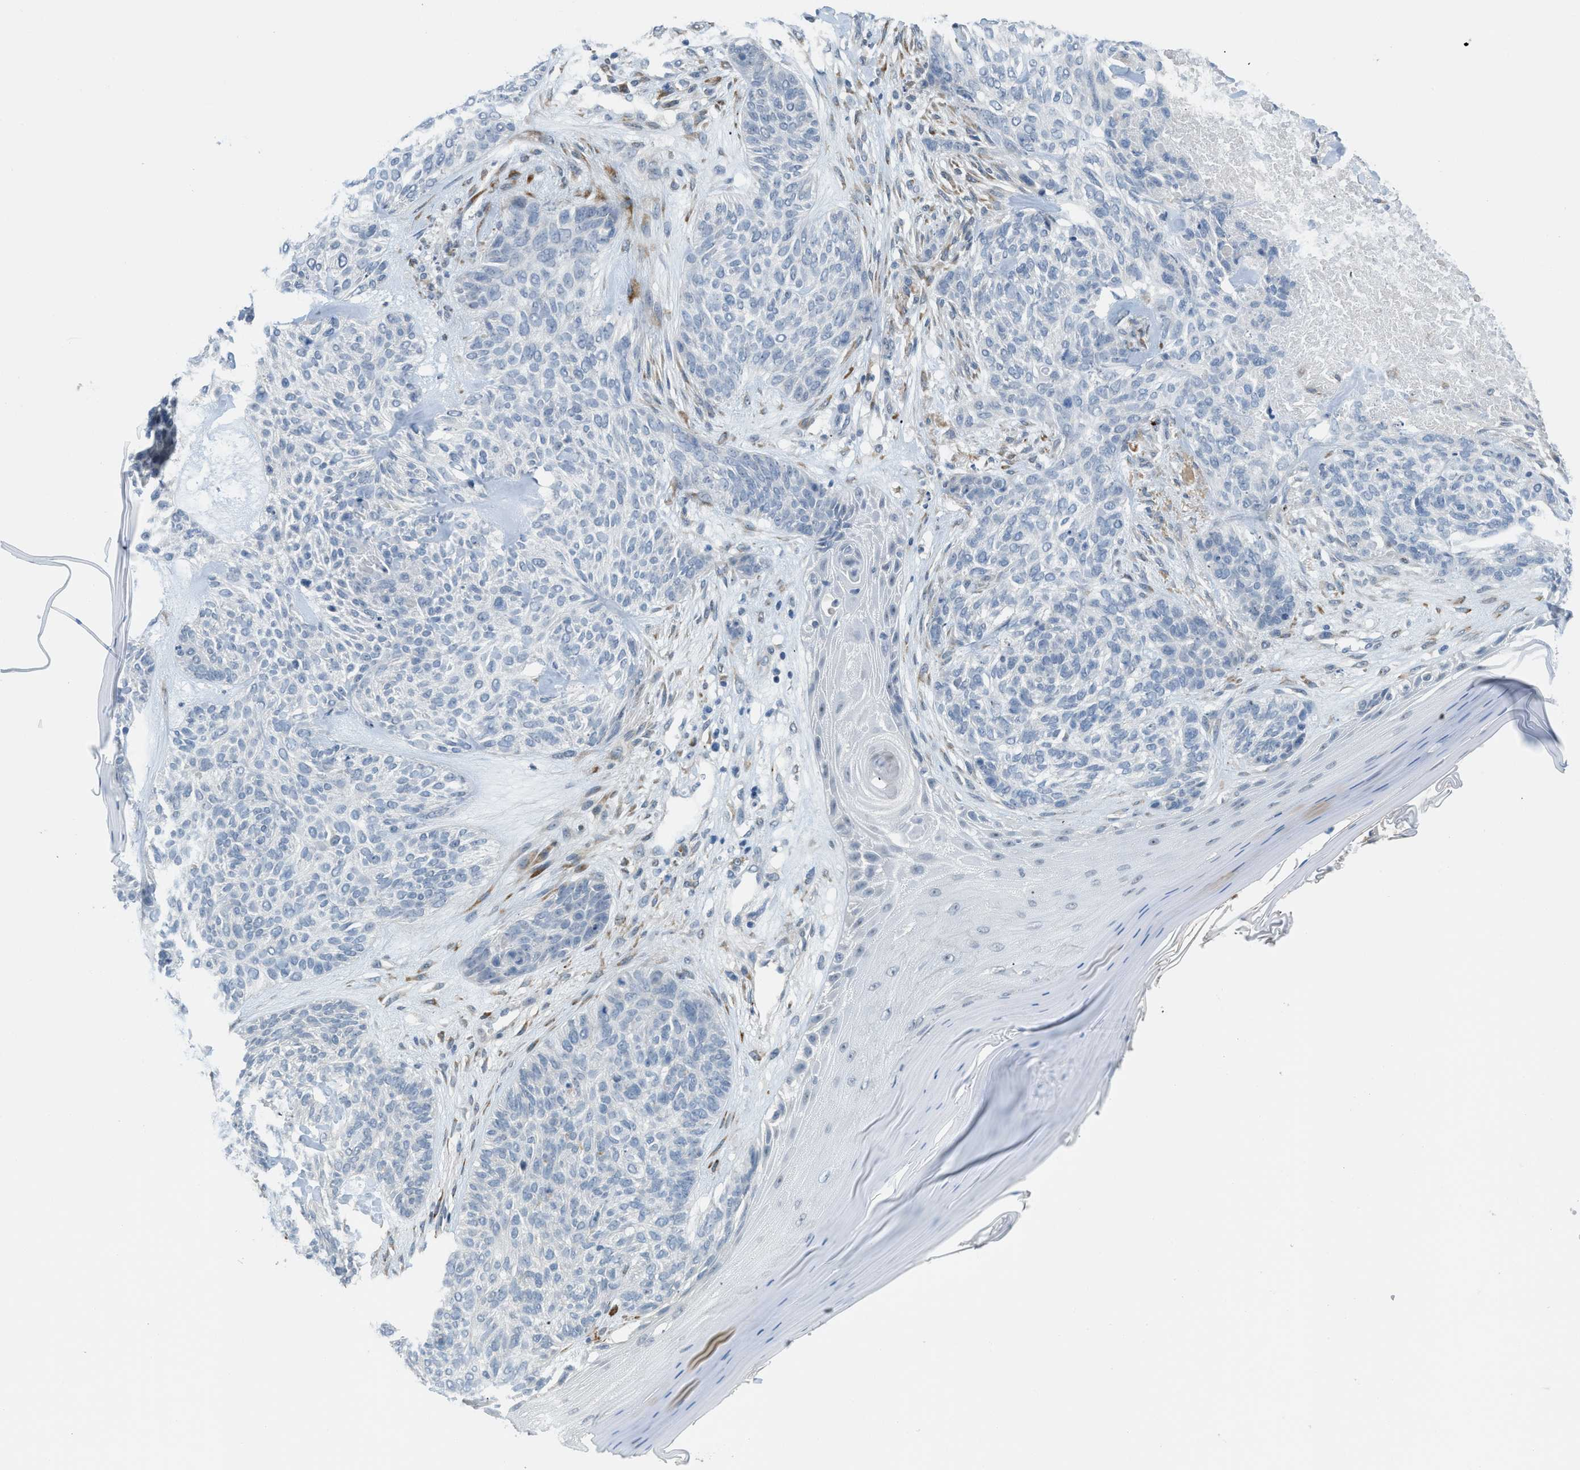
{"staining": {"intensity": "negative", "quantity": "none", "location": "none"}, "tissue": "skin cancer", "cell_type": "Tumor cells", "image_type": "cancer", "snomed": [{"axis": "morphology", "description": "Basal cell carcinoma"}, {"axis": "topography", "description": "Skin"}], "caption": "Tumor cells are negative for brown protein staining in skin basal cell carcinoma. (Immunohistochemistry (ihc), brightfield microscopy, high magnification).", "gene": "TMEM154", "patient": {"sex": "male", "age": 55}}